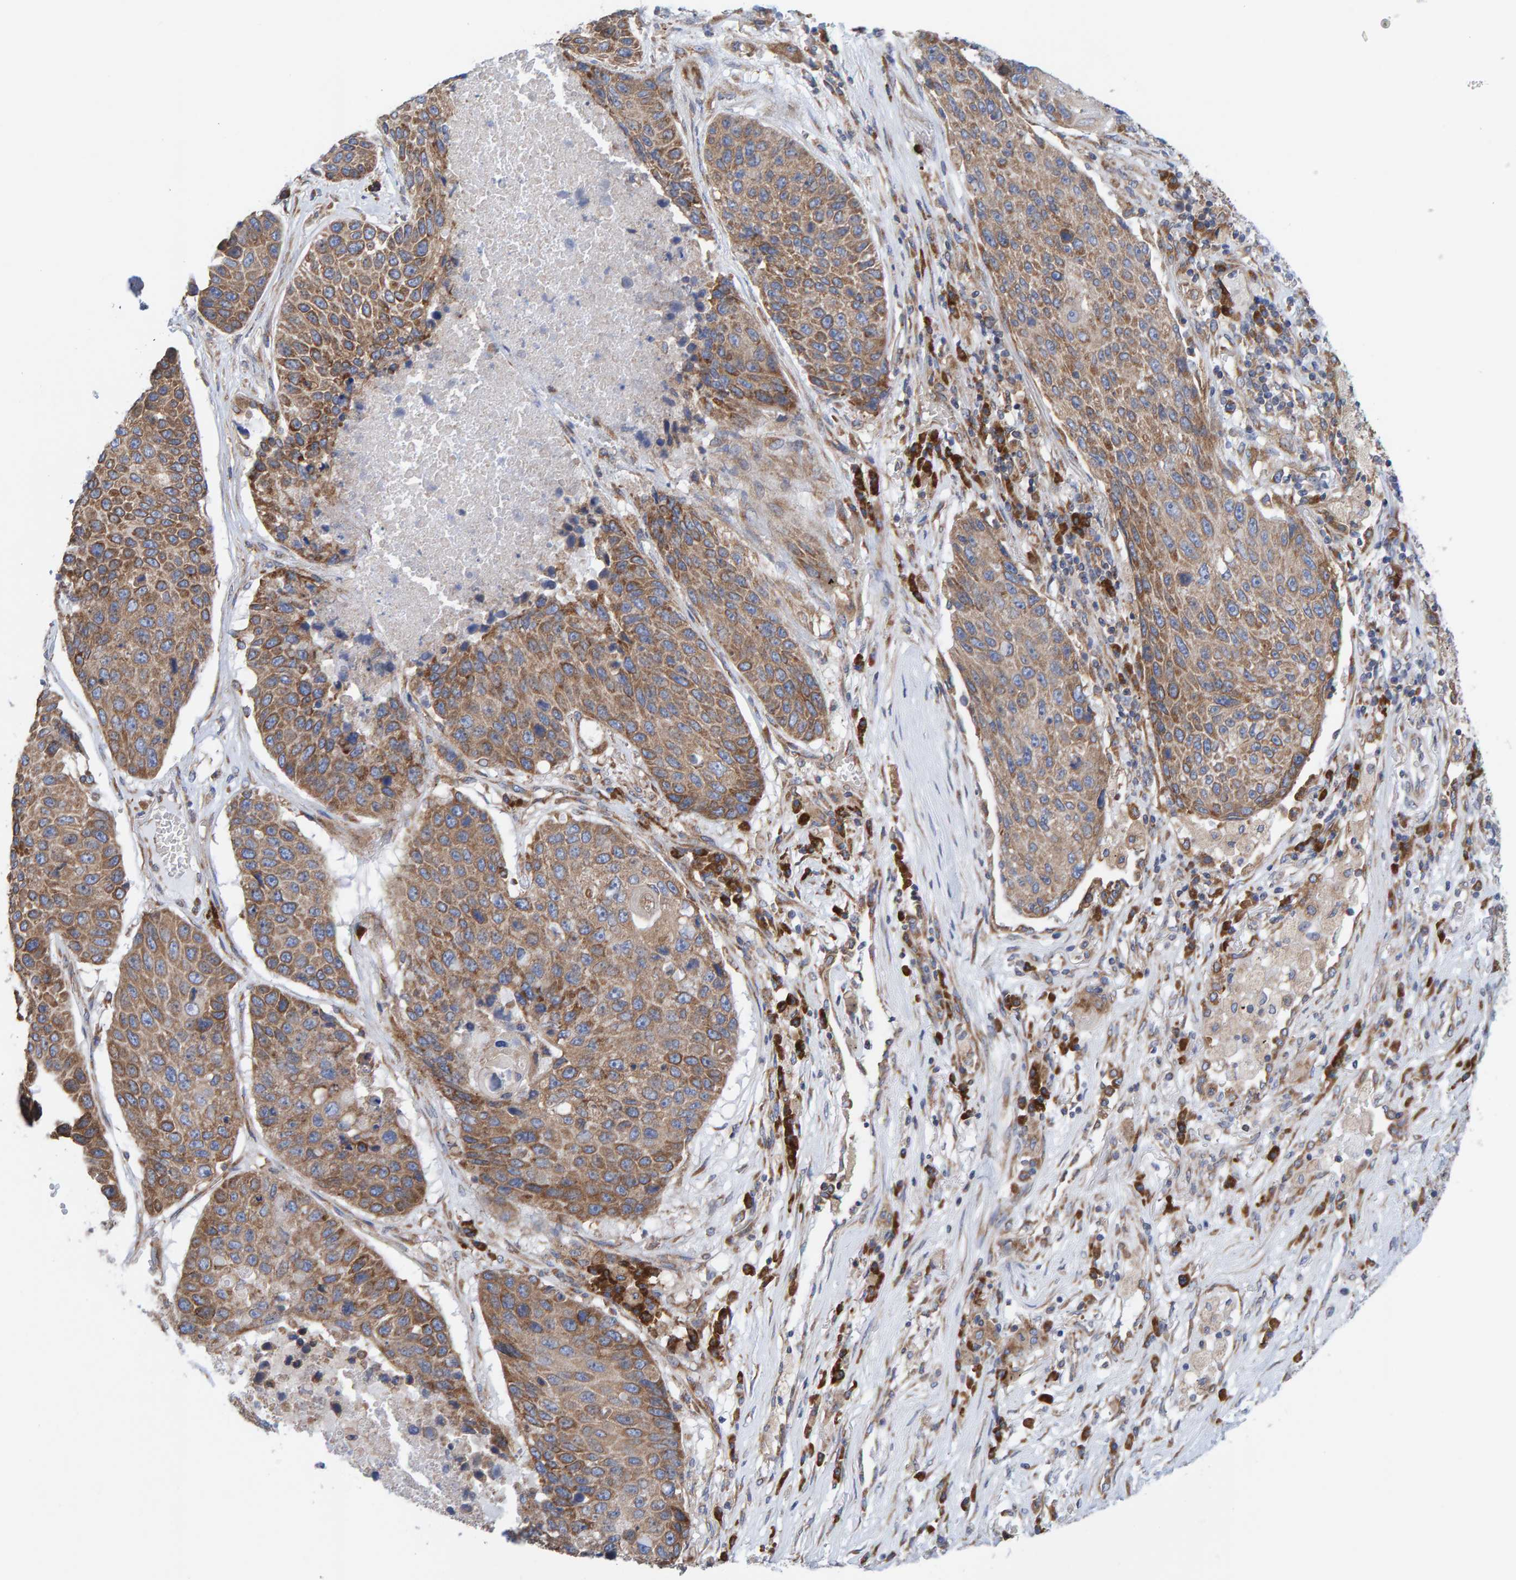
{"staining": {"intensity": "moderate", "quantity": ">75%", "location": "cytoplasmic/membranous"}, "tissue": "lung cancer", "cell_type": "Tumor cells", "image_type": "cancer", "snomed": [{"axis": "morphology", "description": "Squamous cell carcinoma, NOS"}, {"axis": "topography", "description": "Lung"}], "caption": "Immunohistochemical staining of human lung cancer (squamous cell carcinoma) reveals moderate cytoplasmic/membranous protein staining in approximately >75% of tumor cells.", "gene": "CDK5RAP3", "patient": {"sex": "male", "age": 61}}